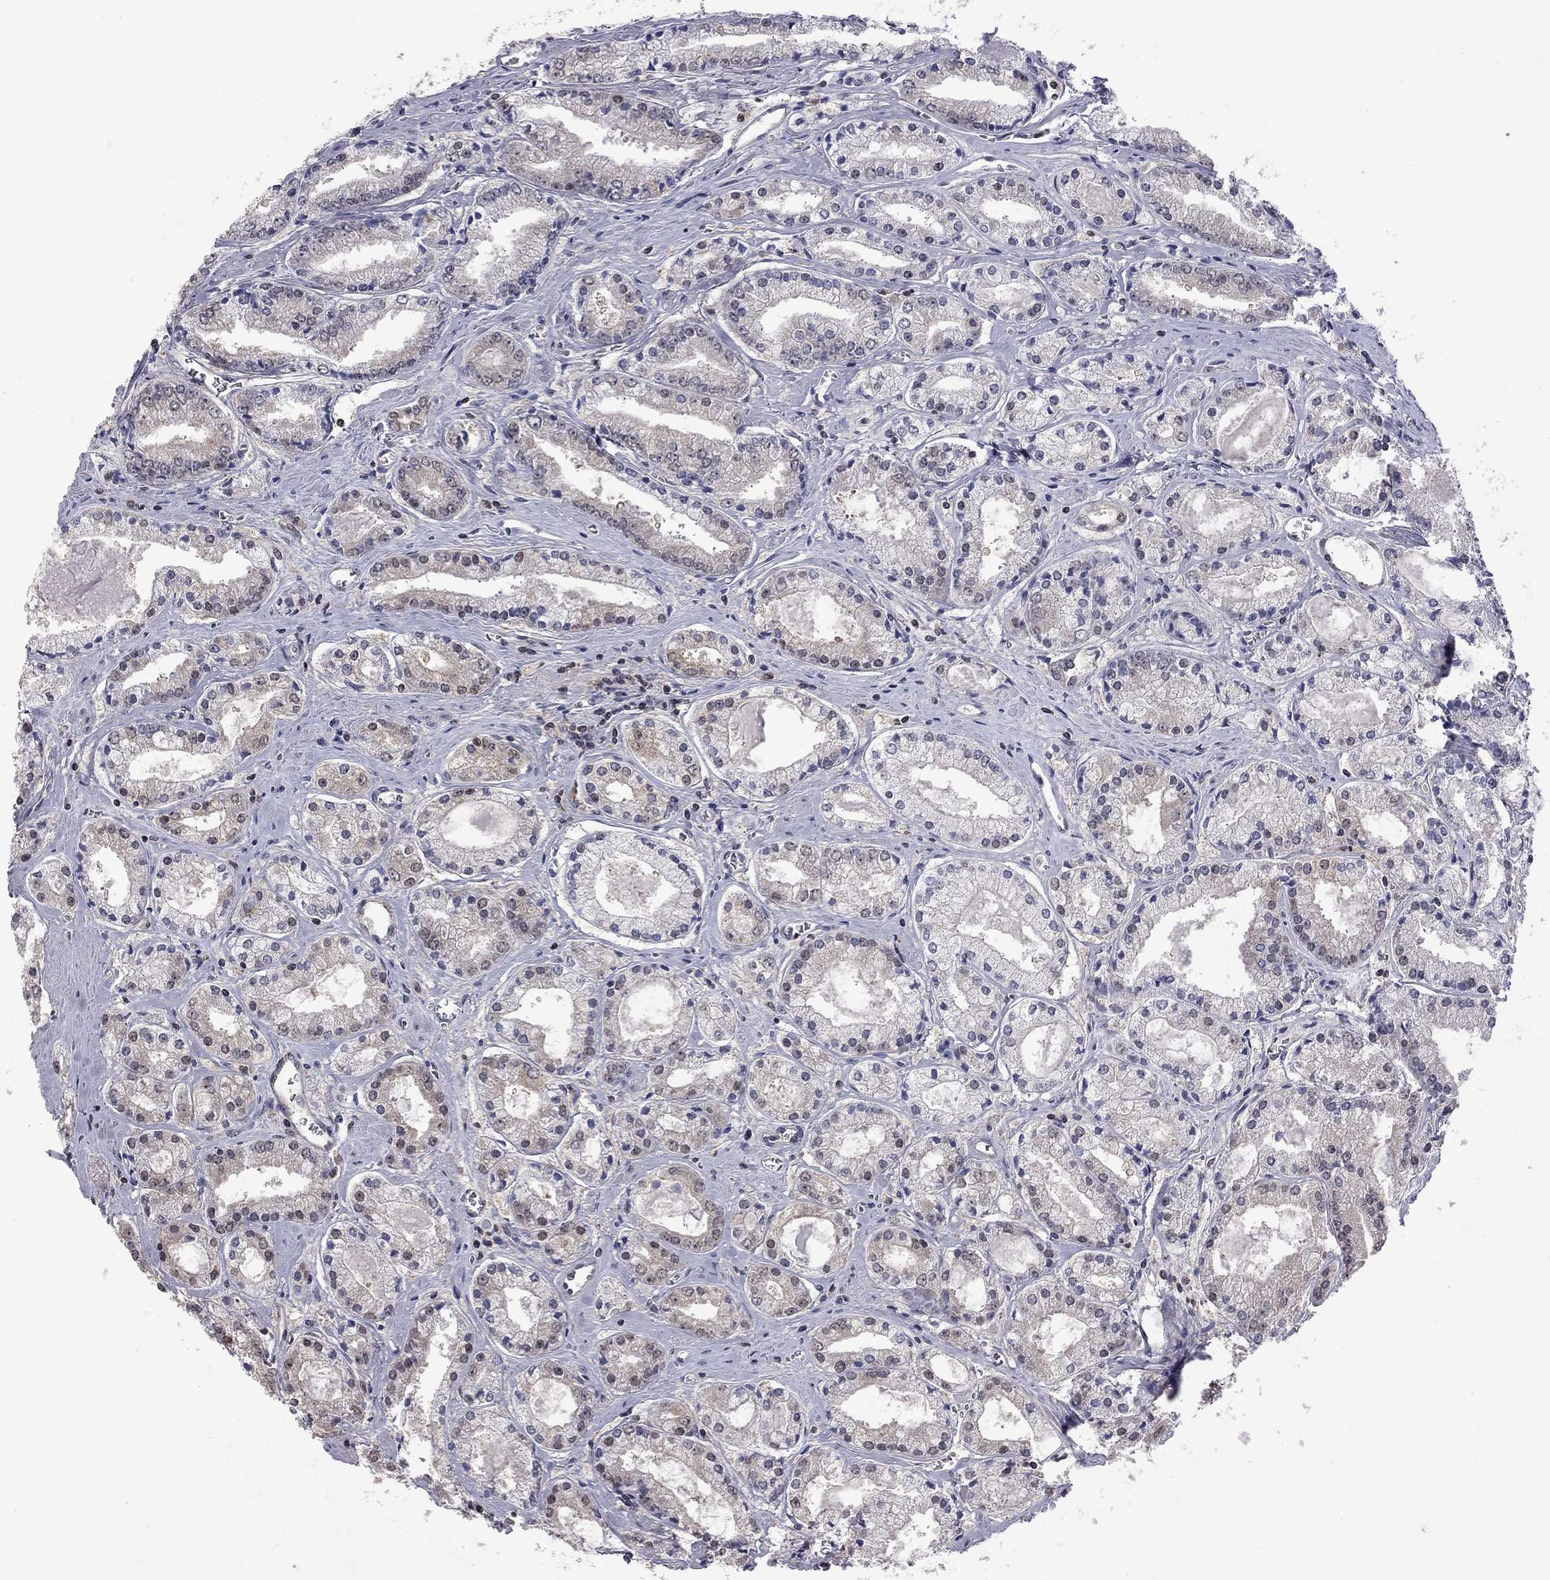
{"staining": {"intensity": "weak", "quantity": "<25%", "location": "nuclear"}, "tissue": "prostate cancer", "cell_type": "Tumor cells", "image_type": "cancer", "snomed": [{"axis": "morphology", "description": "Adenocarcinoma, NOS"}, {"axis": "topography", "description": "Prostate"}], "caption": "The IHC micrograph has no significant positivity in tumor cells of prostate adenocarcinoma tissue.", "gene": "RFWD3", "patient": {"sex": "male", "age": 72}}